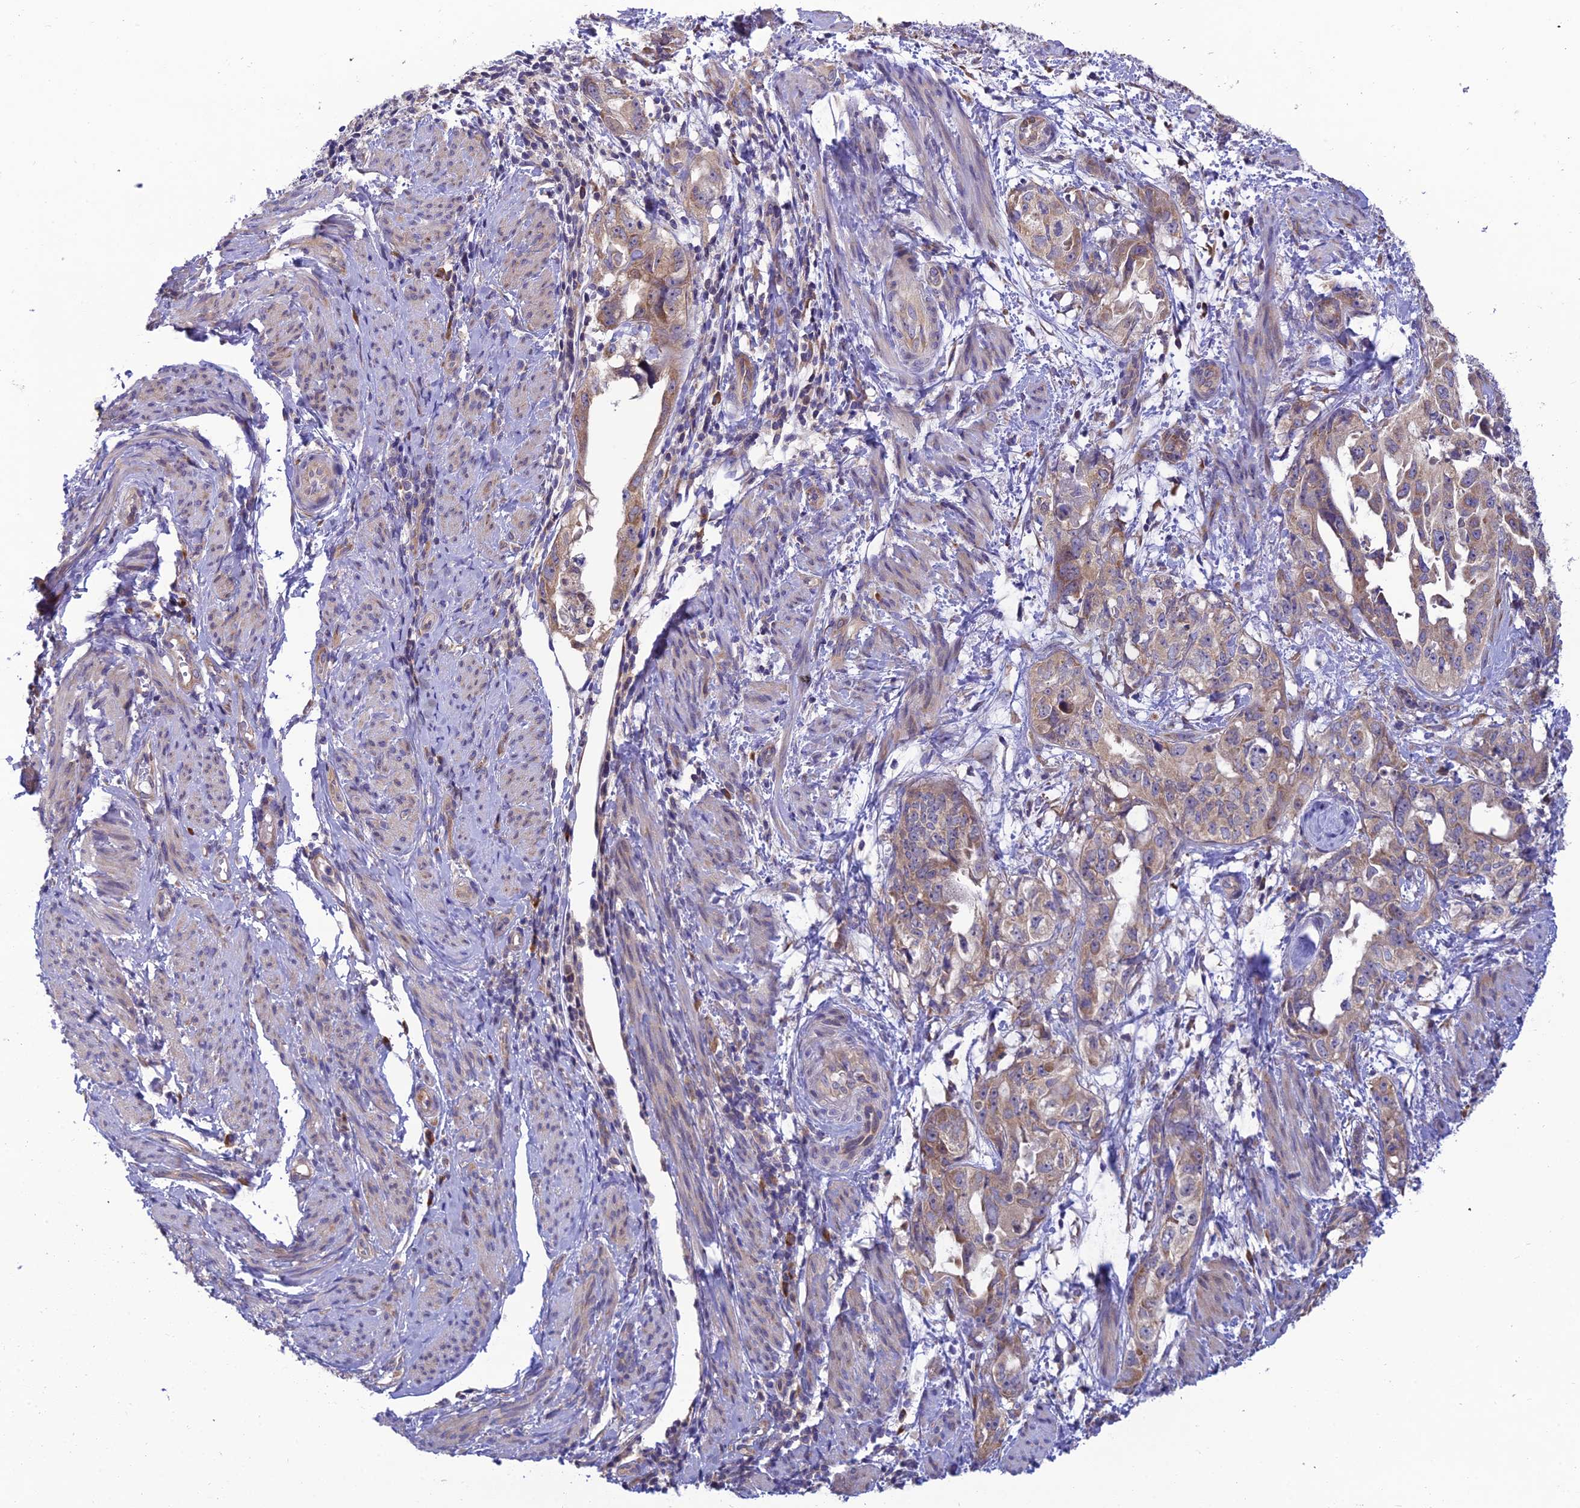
{"staining": {"intensity": "weak", "quantity": "25%-75%", "location": "cytoplasmic/membranous"}, "tissue": "endometrial cancer", "cell_type": "Tumor cells", "image_type": "cancer", "snomed": [{"axis": "morphology", "description": "Adenocarcinoma, NOS"}, {"axis": "topography", "description": "Endometrium"}], "caption": "A photomicrograph of adenocarcinoma (endometrial) stained for a protein reveals weak cytoplasmic/membranous brown staining in tumor cells.", "gene": "CLCN7", "patient": {"sex": "female", "age": 65}}